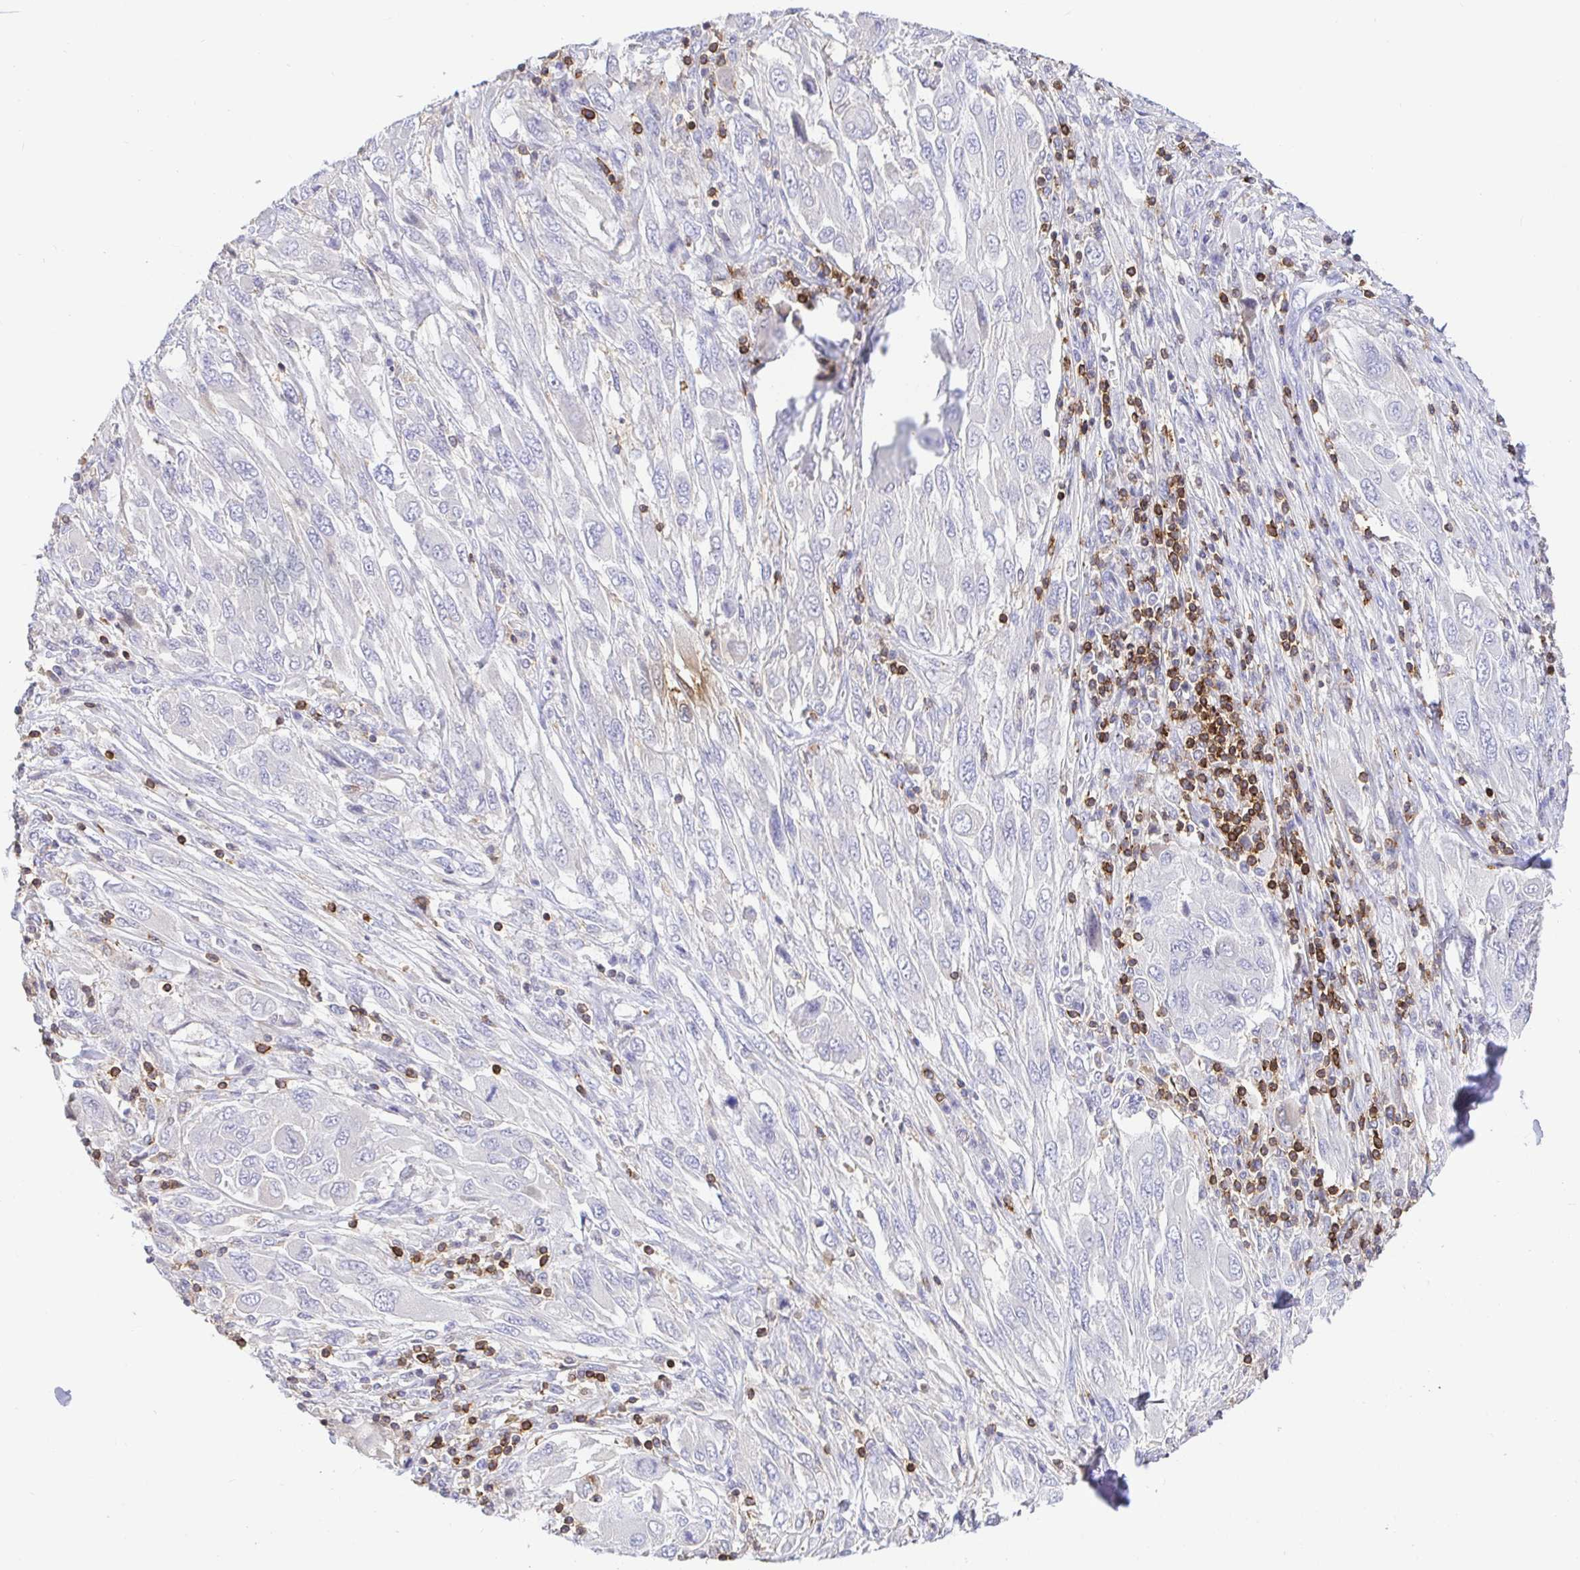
{"staining": {"intensity": "negative", "quantity": "none", "location": "none"}, "tissue": "melanoma", "cell_type": "Tumor cells", "image_type": "cancer", "snomed": [{"axis": "morphology", "description": "Malignant melanoma, NOS"}, {"axis": "topography", "description": "Skin"}], "caption": "Tumor cells are negative for brown protein staining in melanoma. (DAB (3,3'-diaminobenzidine) immunohistochemistry with hematoxylin counter stain).", "gene": "SKAP1", "patient": {"sex": "female", "age": 91}}